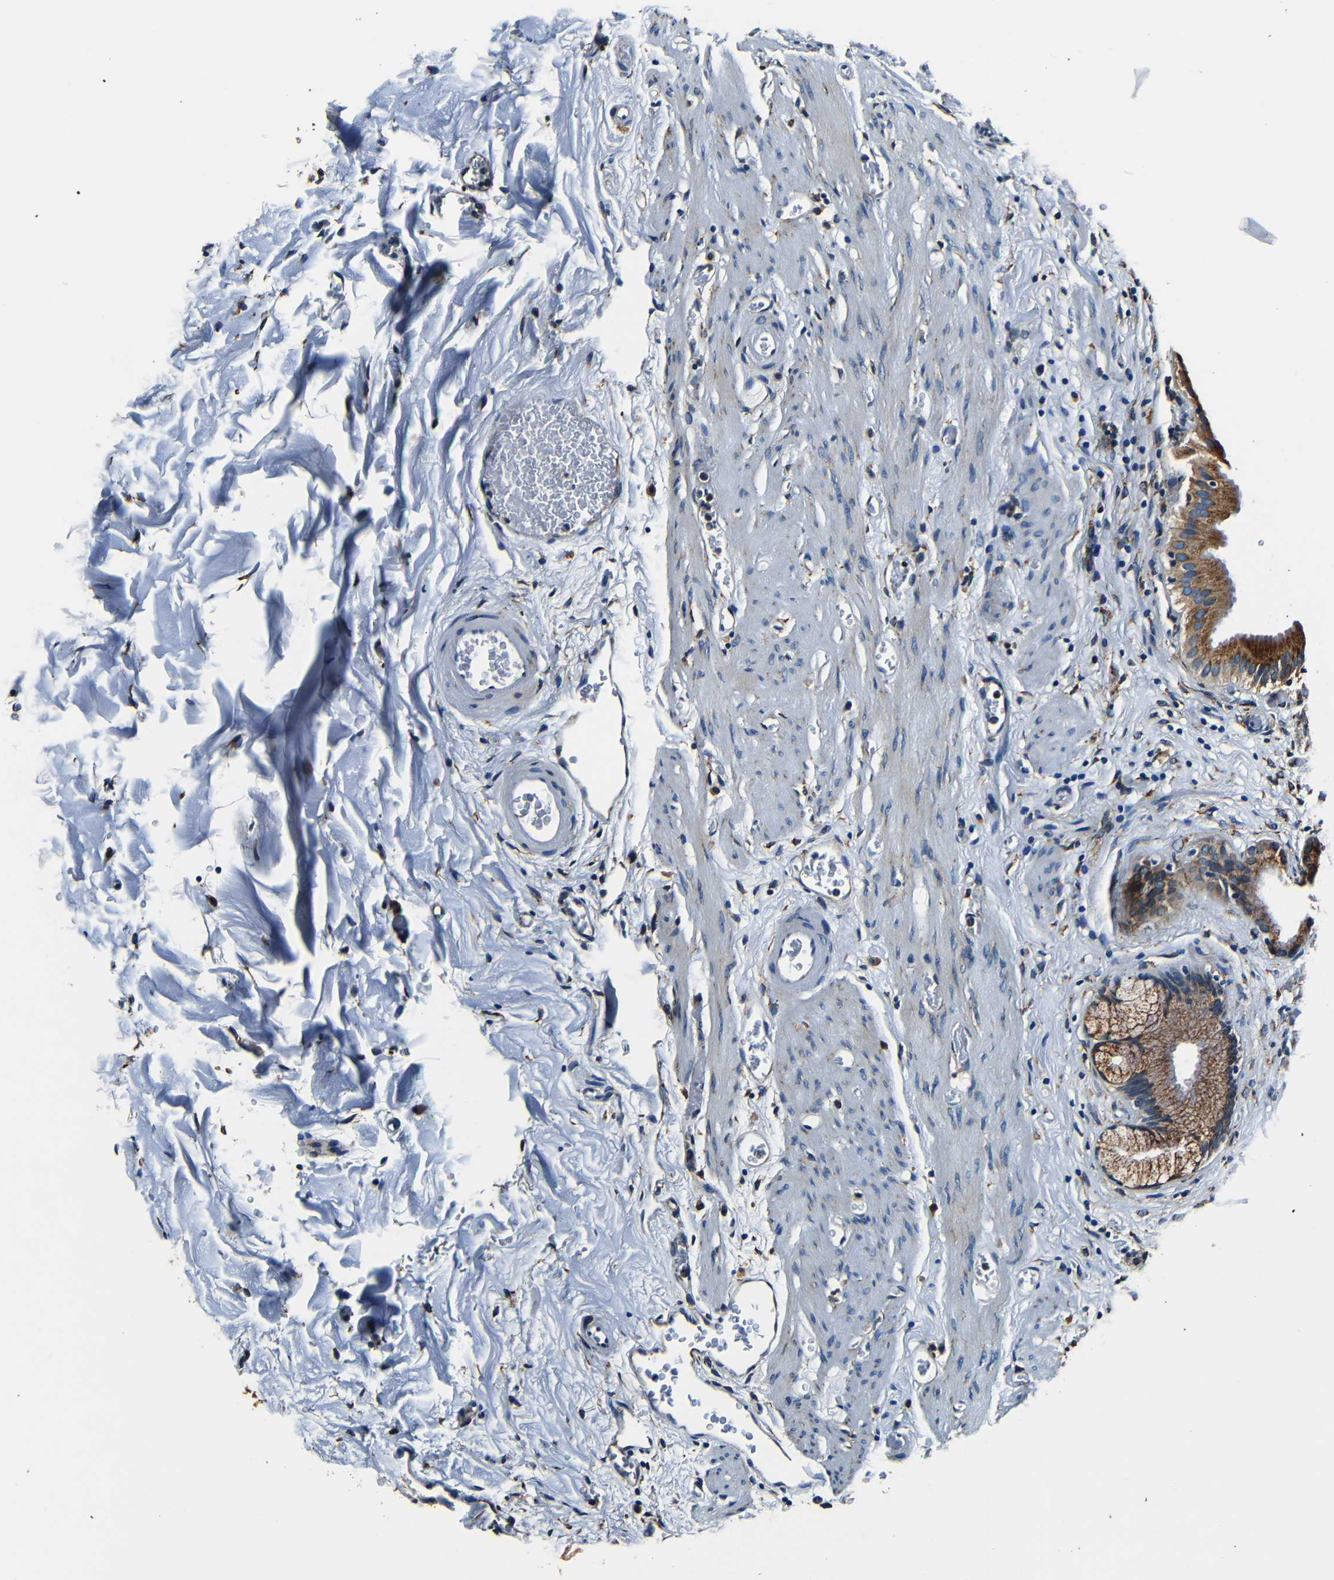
{"staining": {"intensity": "moderate", "quantity": ">75%", "location": "cytoplasmic/membranous"}, "tissue": "gallbladder", "cell_type": "Glandular cells", "image_type": "normal", "snomed": [{"axis": "morphology", "description": "Normal tissue, NOS"}, {"axis": "topography", "description": "Gallbladder"}], "caption": "Unremarkable gallbladder shows moderate cytoplasmic/membranous positivity in about >75% of glandular cells.", "gene": "RRBP1", "patient": {"sex": "male", "age": 54}}